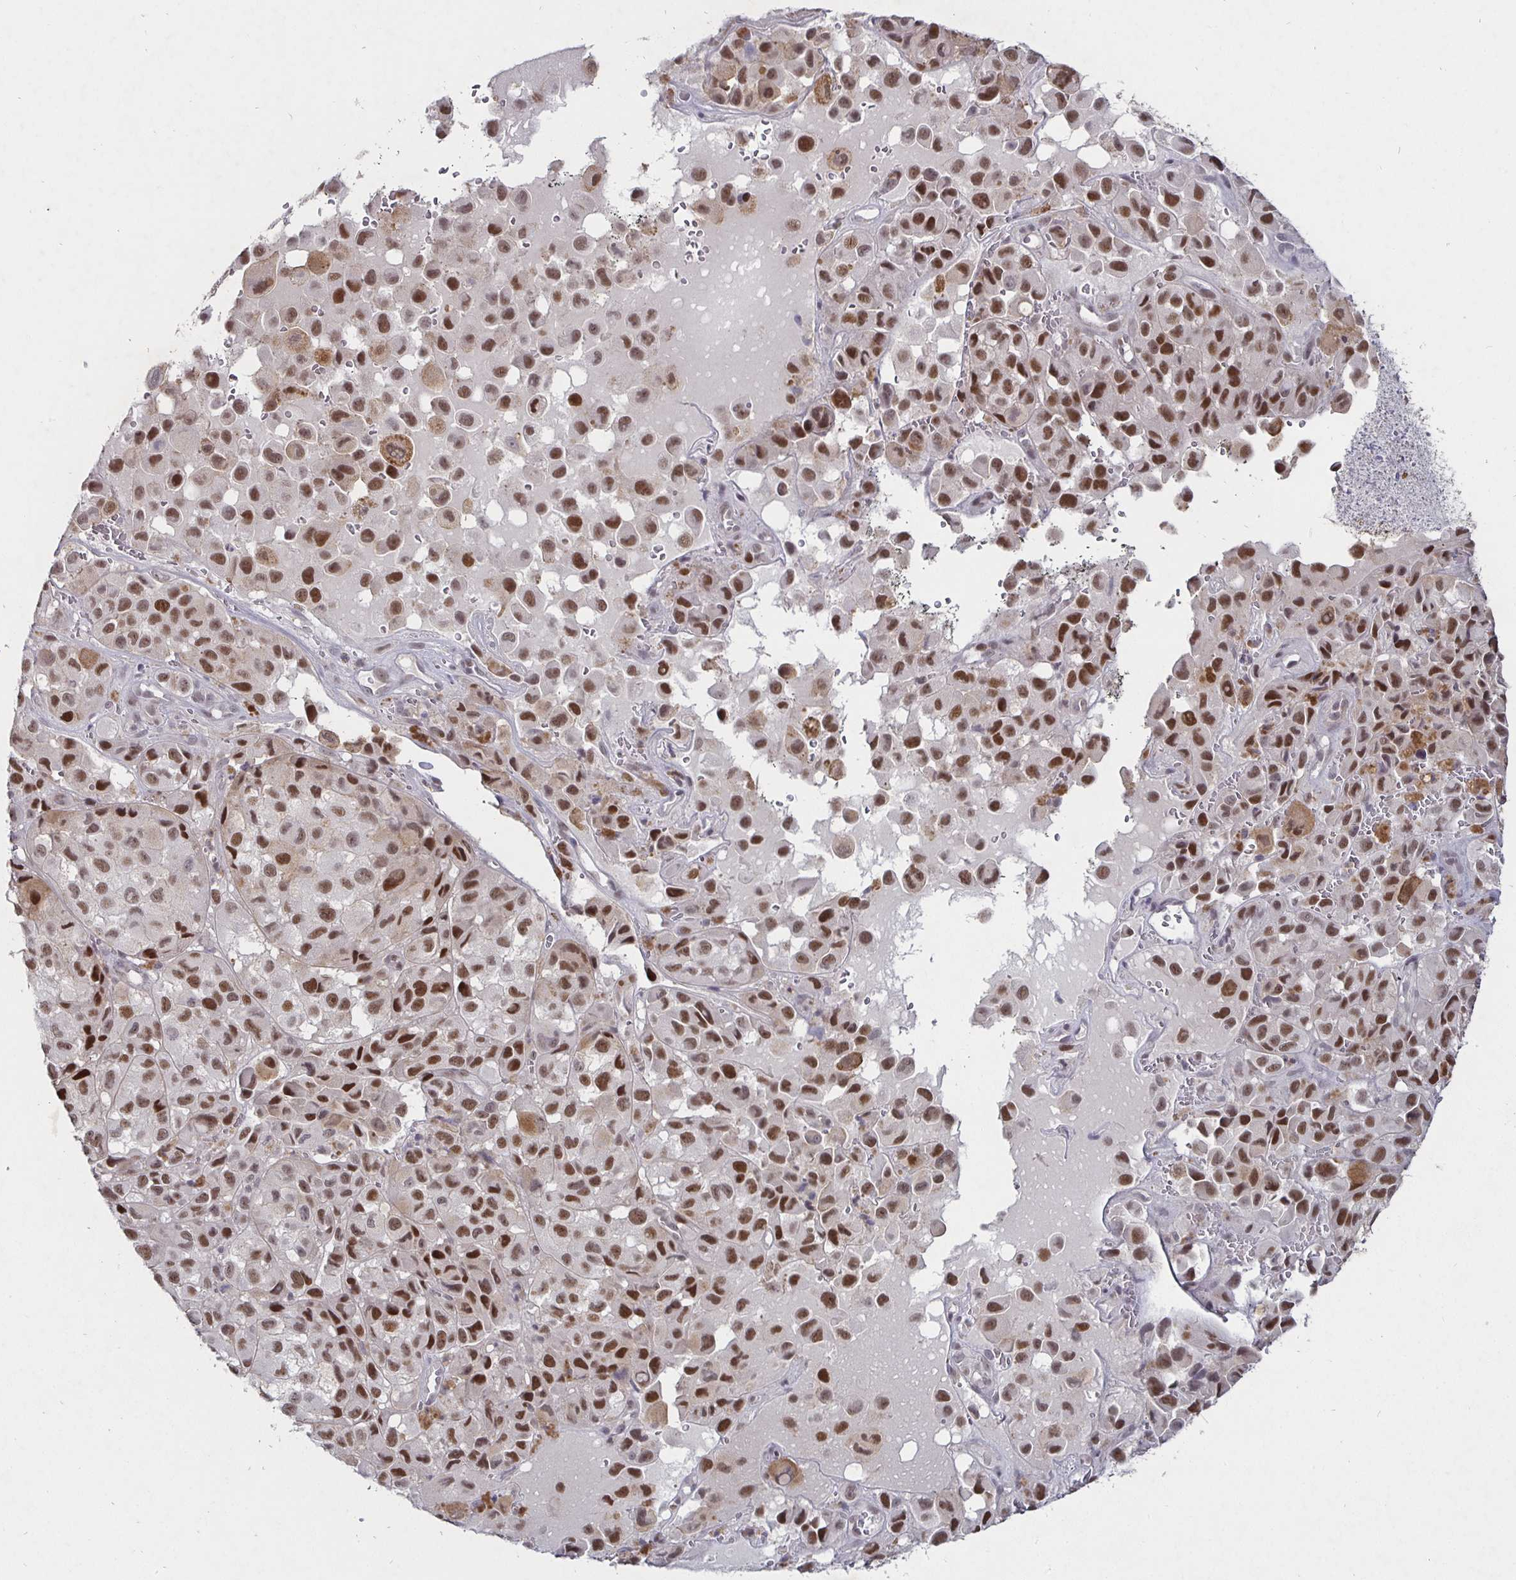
{"staining": {"intensity": "strong", "quantity": "25%-75%", "location": "nuclear"}, "tissue": "melanoma", "cell_type": "Tumor cells", "image_type": "cancer", "snomed": [{"axis": "morphology", "description": "Malignant melanoma, NOS"}, {"axis": "topography", "description": "Skin"}], "caption": "Immunohistochemistry micrograph of neoplastic tissue: human malignant melanoma stained using IHC demonstrates high levels of strong protein expression localized specifically in the nuclear of tumor cells, appearing as a nuclear brown color.", "gene": "MLH1", "patient": {"sex": "male", "age": 93}}